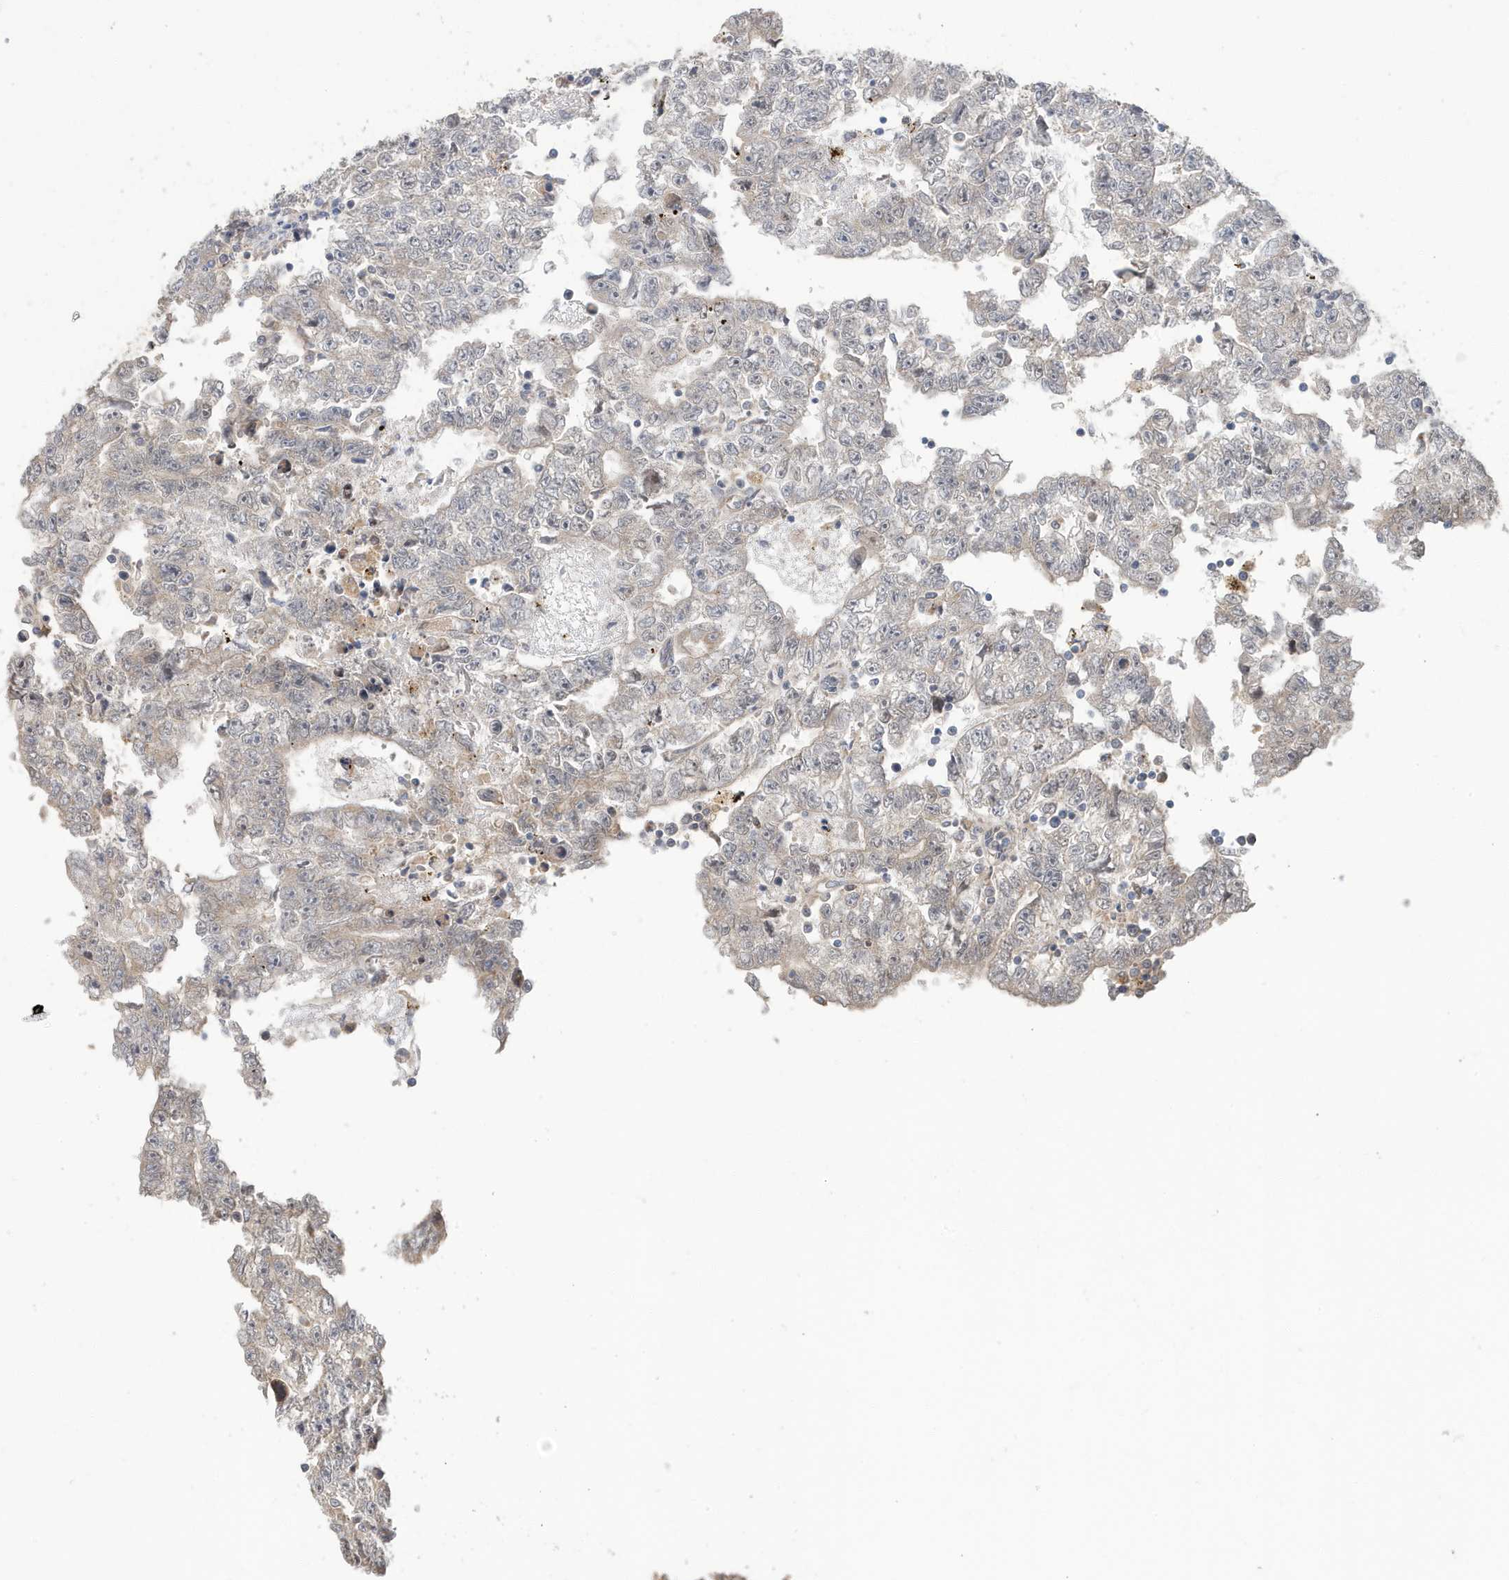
{"staining": {"intensity": "negative", "quantity": "none", "location": "none"}, "tissue": "testis cancer", "cell_type": "Tumor cells", "image_type": "cancer", "snomed": [{"axis": "morphology", "description": "Carcinoma, Embryonal, NOS"}, {"axis": "topography", "description": "Testis"}], "caption": "Histopathology image shows no protein positivity in tumor cells of testis embryonal carcinoma tissue.", "gene": "LAPTM4A", "patient": {"sex": "male", "age": 25}}